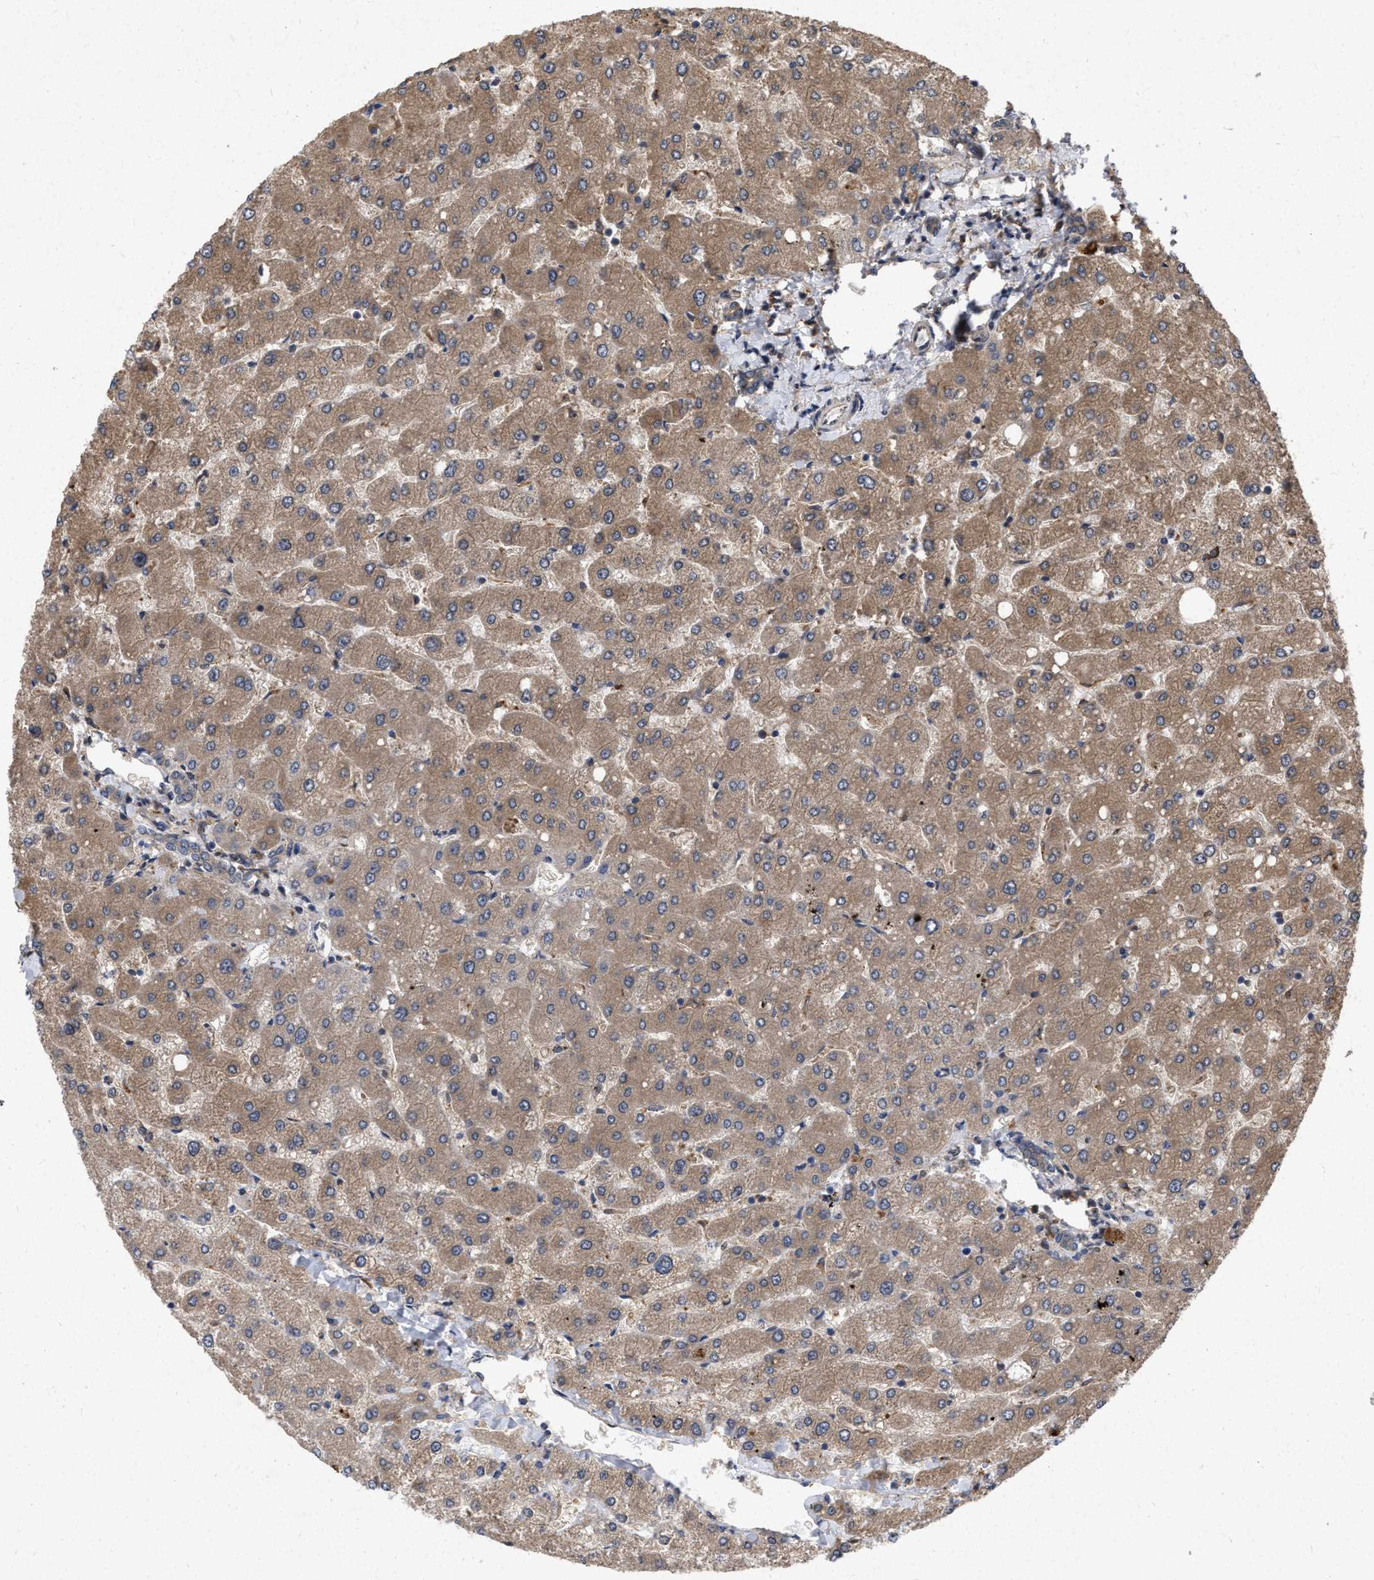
{"staining": {"intensity": "weak", "quantity": ">75%", "location": "cytoplasmic/membranous"}, "tissue": "liver", "cell_type": "Cholangiocytes", "image_type": "normal", "snomed": [{"axis": "morphology", "description": "Normal tissue, NOS"}, {"axis": "topography", "description": "Liver"}], "caption": "The photomicrograph demonstrates immunohistochemical staining of unremarkable liver. There is weak cytoplasmic/membranous expression is present in approximately >75% of cholangiocytes.", "gene": "CDKN2C", "patient": {"sex": "male", "age": 55}}